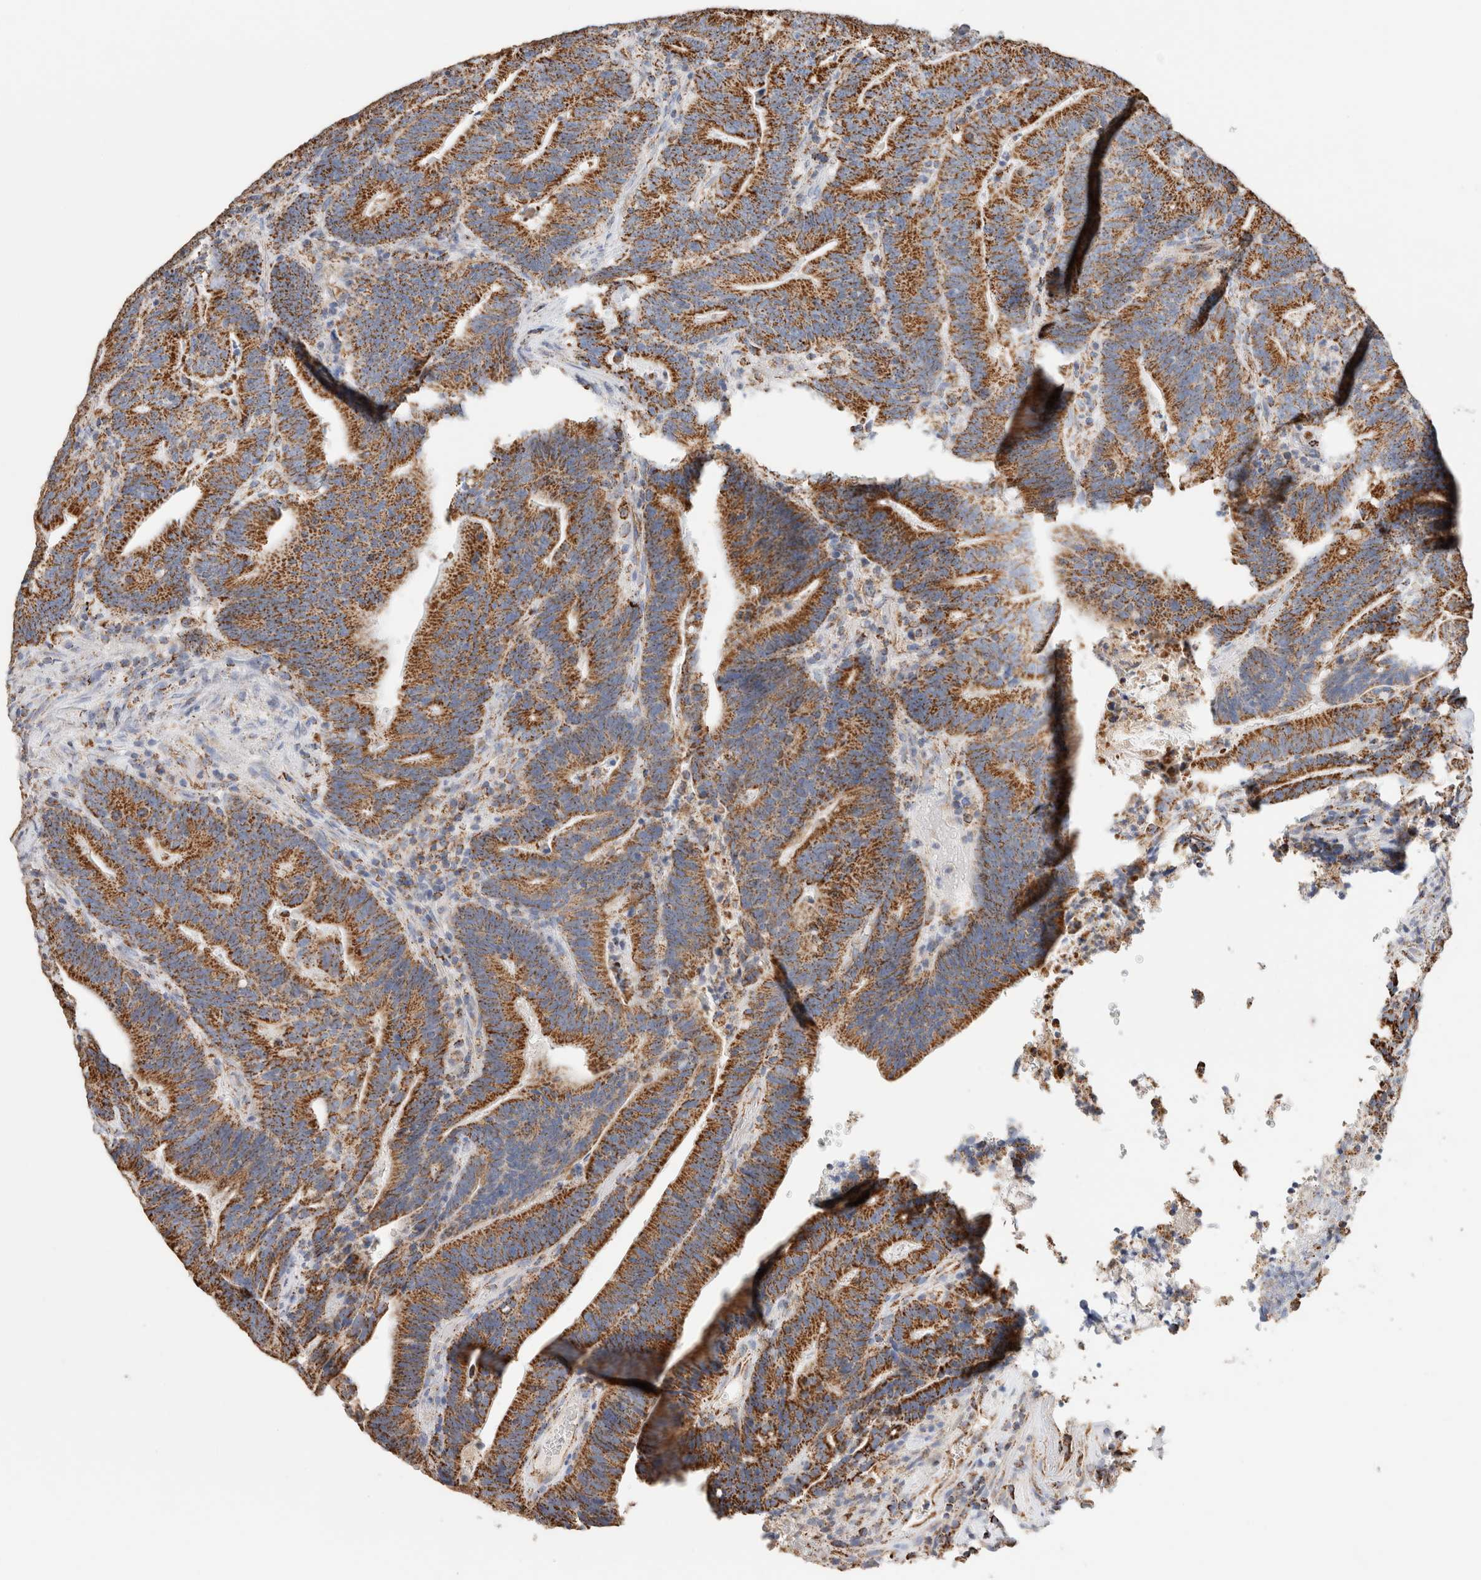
{"staining": {"intensity": "strong", "quantity": ">75%", "location": "cytoplasmic/membranous"}, "tissue": "colorectal cancer", "cell_type": "Tumor cells", "image_type": "cancer", "snomed": [{"axis": "morphology", "description": "Adenocarcinoma, NOS"}, {"axis": "topography", "description": "Colon"}], "caption": "This photomicrograph displays colorectal cancer (adenocarcinoma) stained with immunohistochemistry to label a protein in brown. The cytoplasmic/membranous of tumor cells show strong positivity for the protein. Nuclei are counter-stained blue.", "gene": "C1QBP", "patient": {"sex": "female", "age": 66}}